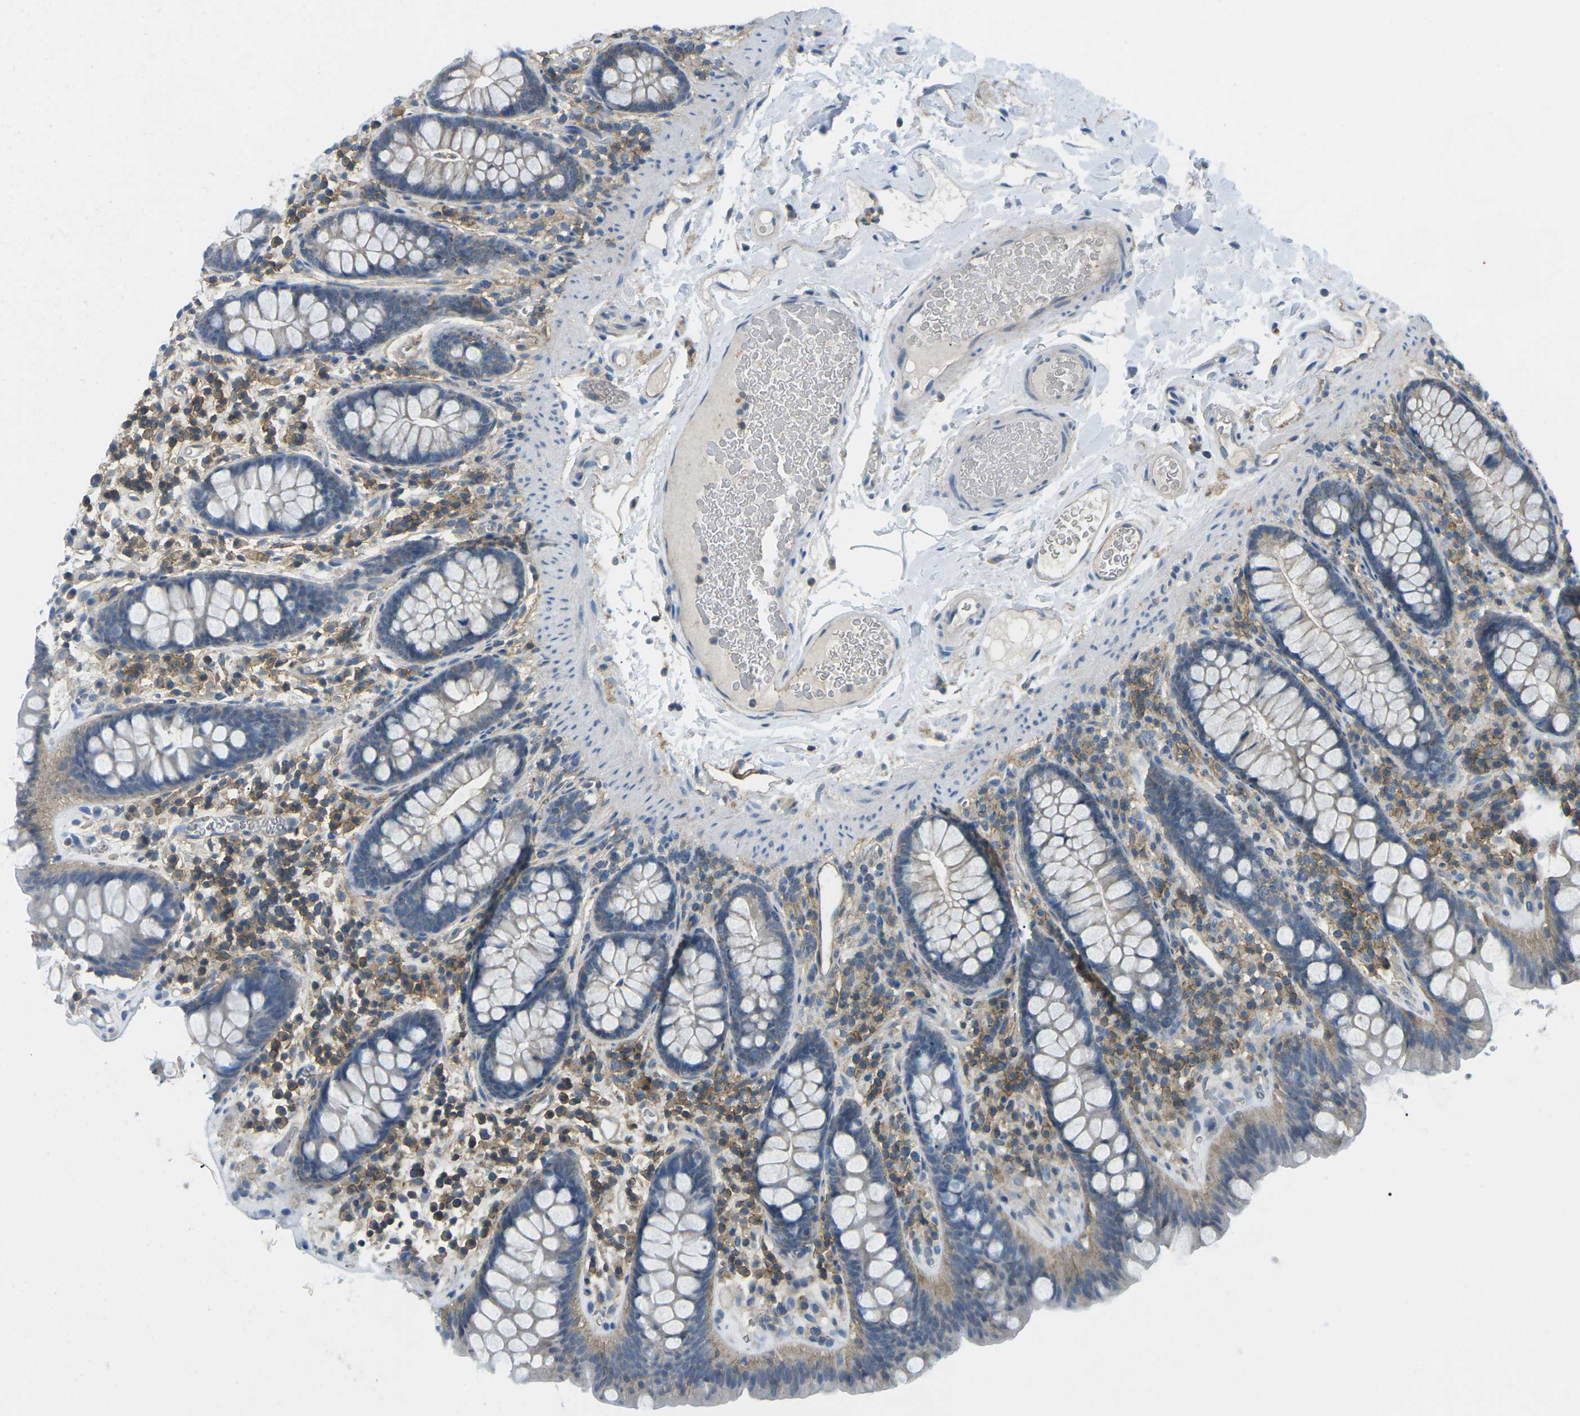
{"staining": {"intensity": "weak", "quantity": "25%-75%", "location": "cytoplasmic/membranous"}, "tissue": "colon", "cell_type": "Endothelial cells", "image_type": "normal", "snomed": [{"axis": "morphology", "description": "Normal tissue, NOS"}, {"axis": "topography", "description": "Colon"}], "caption": "This micrograph reveals immunohistochemistry staining of unremarkable human colon, with low weak cytoplasmic/membranous positivity in about 25%-75% of endothelial cells.", "gene": "CD47", "patient": {"sex": "female", "age": 80}}